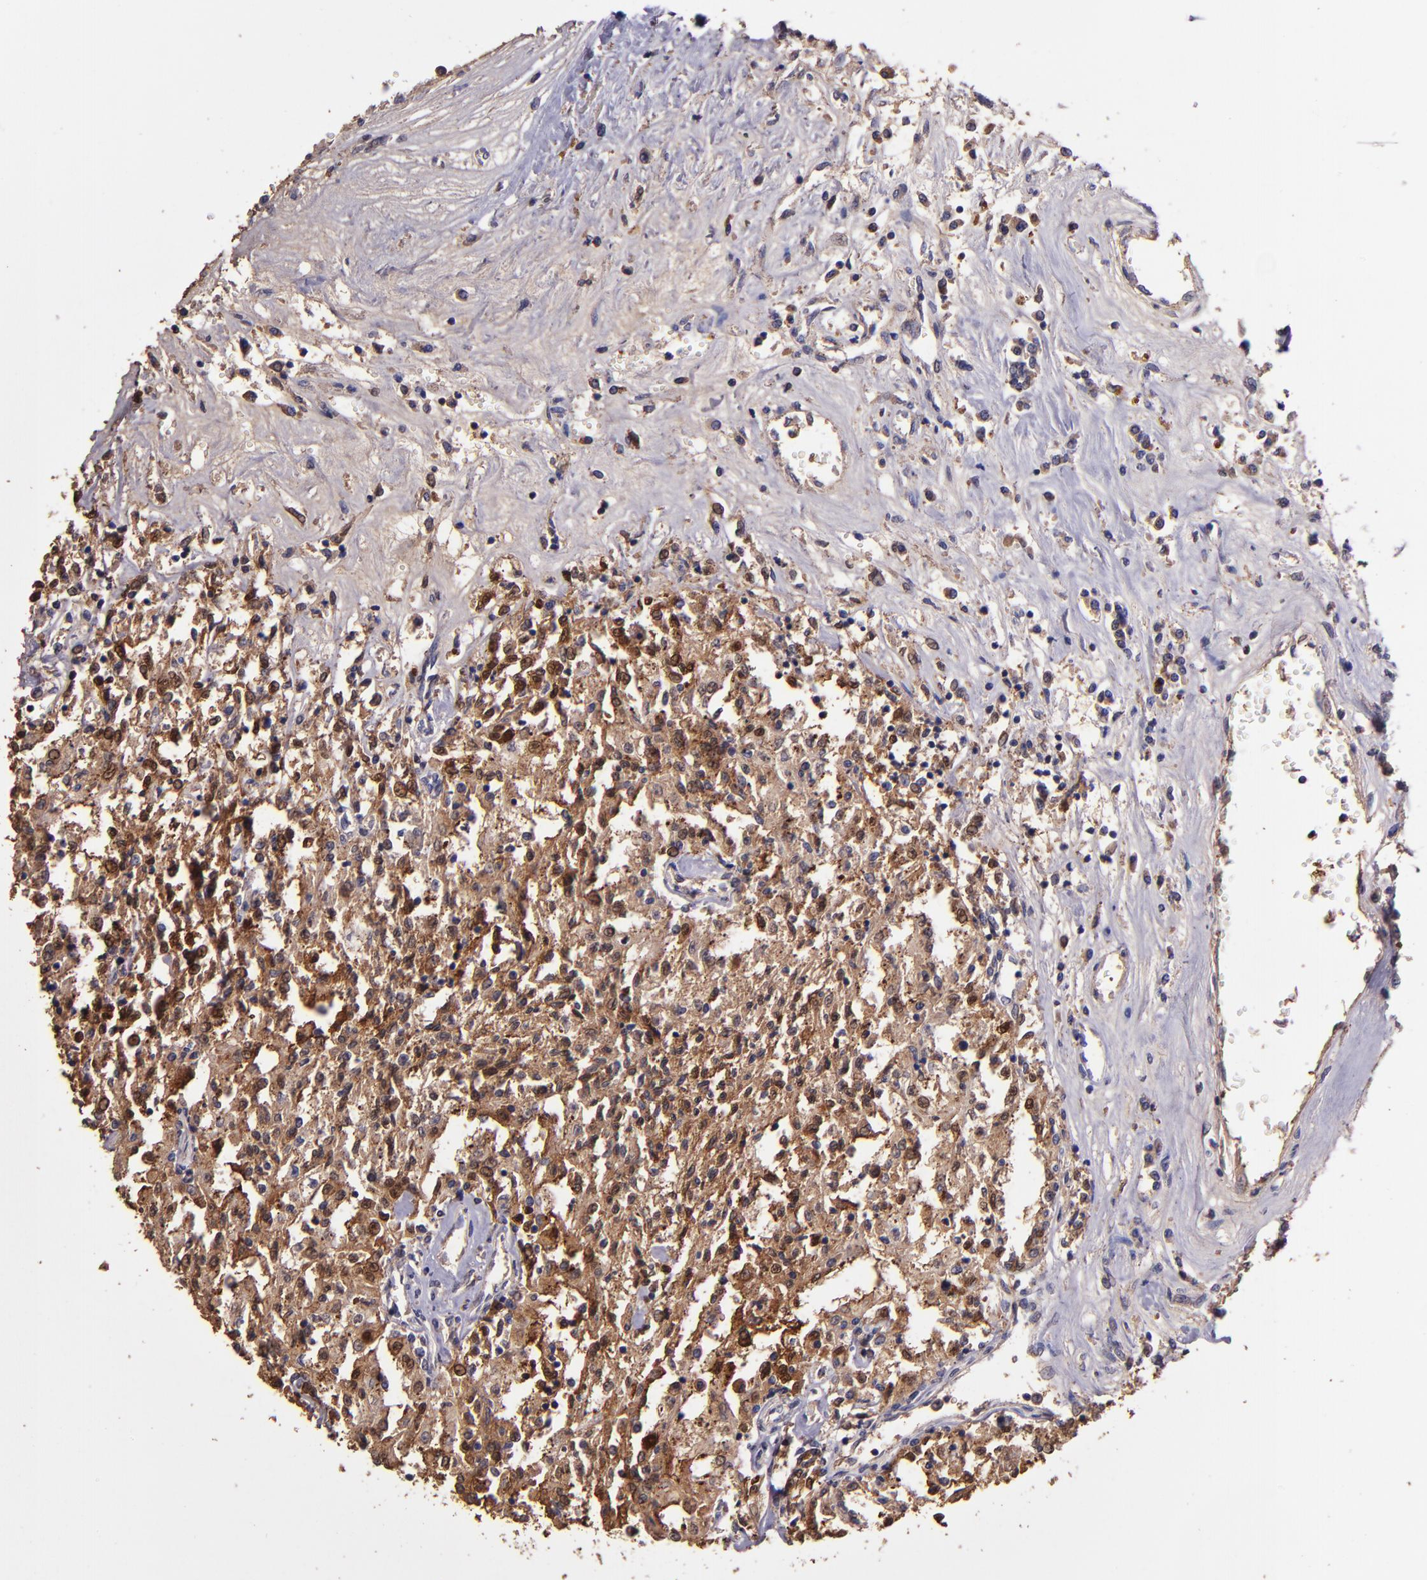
{"staining": {"intensity": "moderate", "quantity": ">75%", "location": "cytoplasmic/membranous,nuclear"}, "tissue": "renal cancer", "cell_type": "Tumor cells", "image_type": "cancer", "snomed": [{"axis": "morphology", "description": "Adenocarcinoma, NOS"}, {"axis": "topography", "description": "Kidney"}], "caption": "This is an image of immunohistochemistry staining of renal cancer, which shows moderate positivity in the cytoplasmic/membranous and nuclear of tumor cells.", "gene": "WASHC1", "patient": {"sex": "male", "age": 78}}